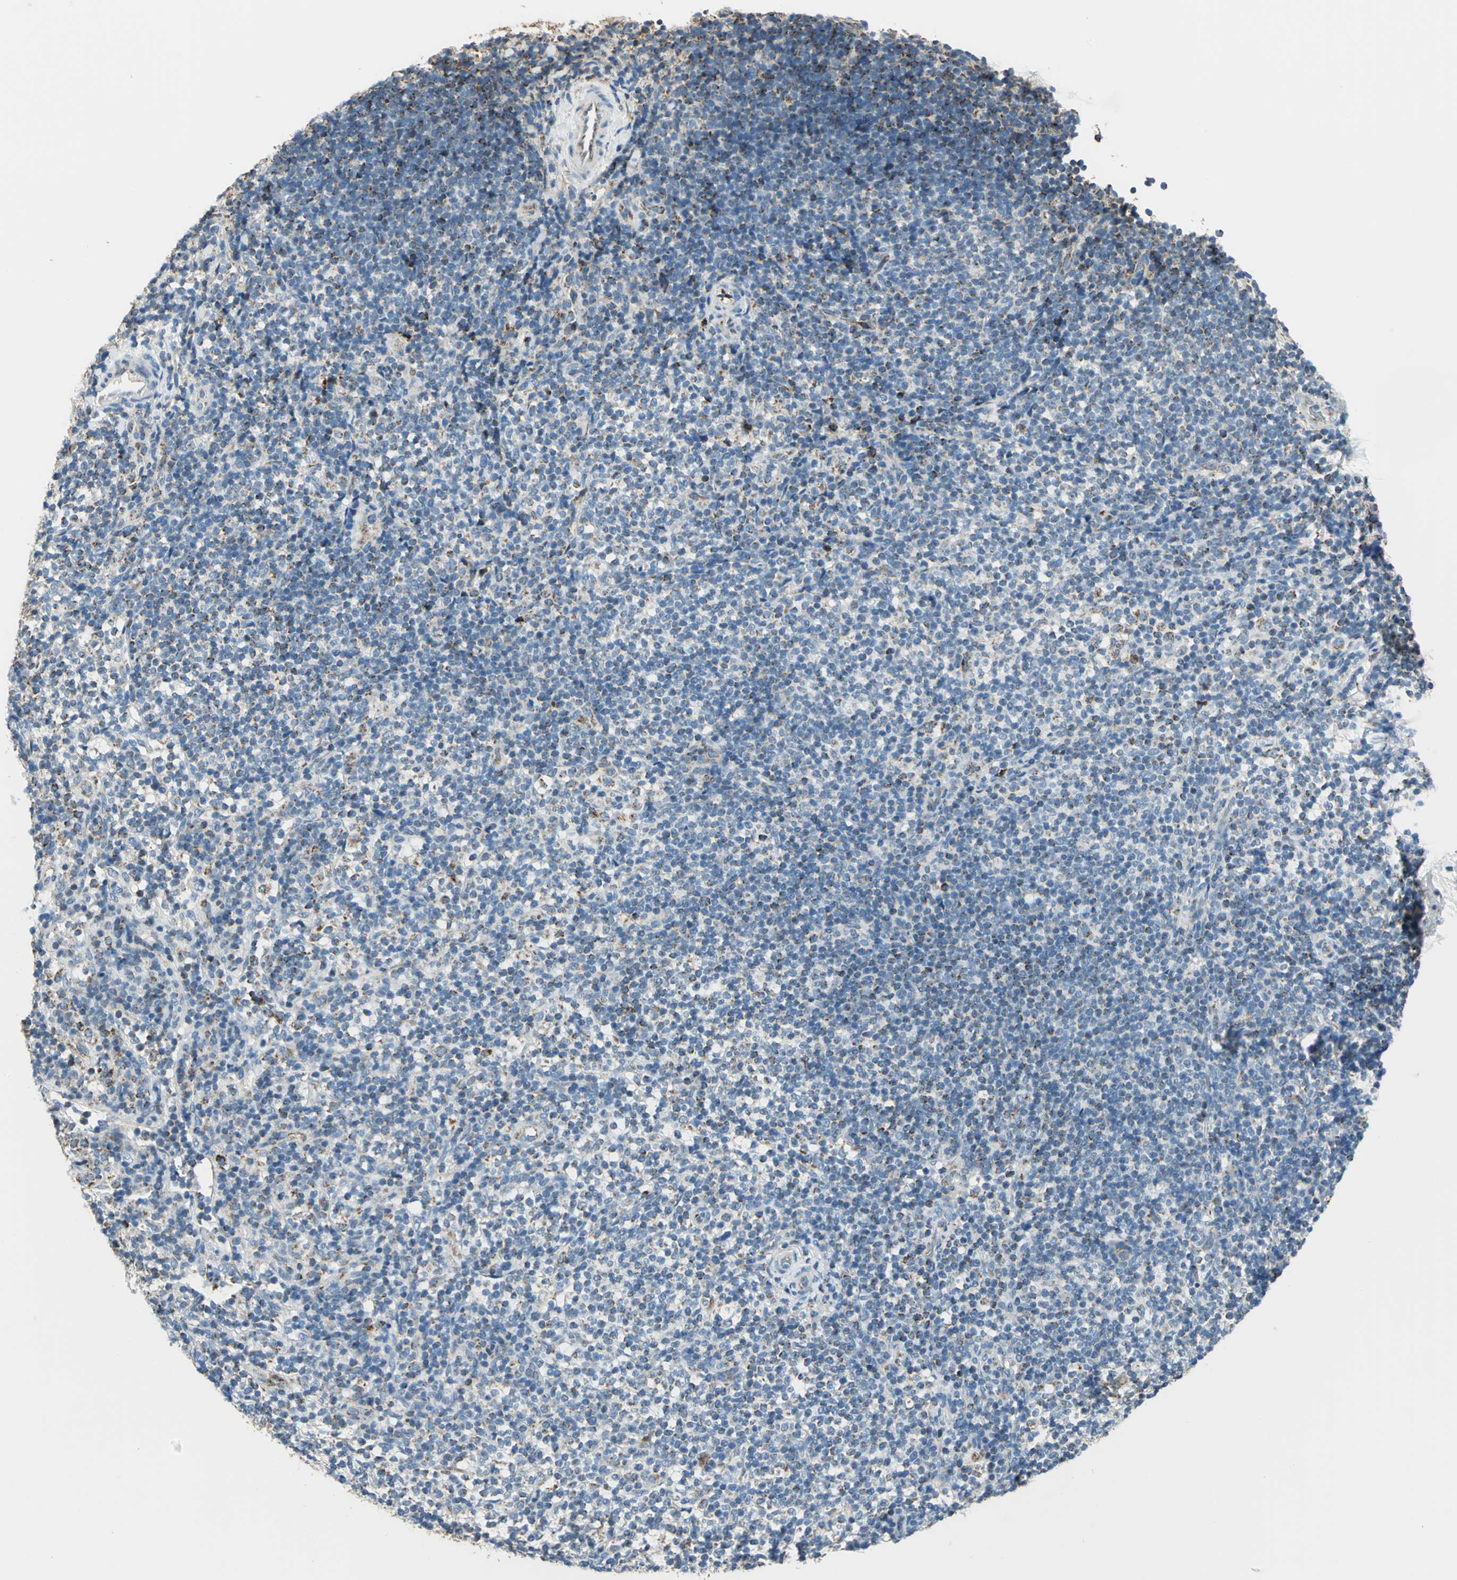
{"staining": {"intensity": "moderate", "quantity": "<25%", "location": "cytoplasmic/membranous"}, "tissue": "lymphoma", "cell_type": "Tumor cells", "image_type": "cancer", "snomed": [{"axis": "morphology", "description": "Malignant lymphoma, non-Hodgkin's type, Low grade"}, {"axis": "topography", "description": "Lymph node"}], "caption": "Moderate cytoplasmic/membranous expression is appreciated in about <25% of tumor cells in low-grade malignant lymphoma, non-Hodgkin's type.", "gene": "ACADM", "patient": {"sex": "female", "age": 76}}